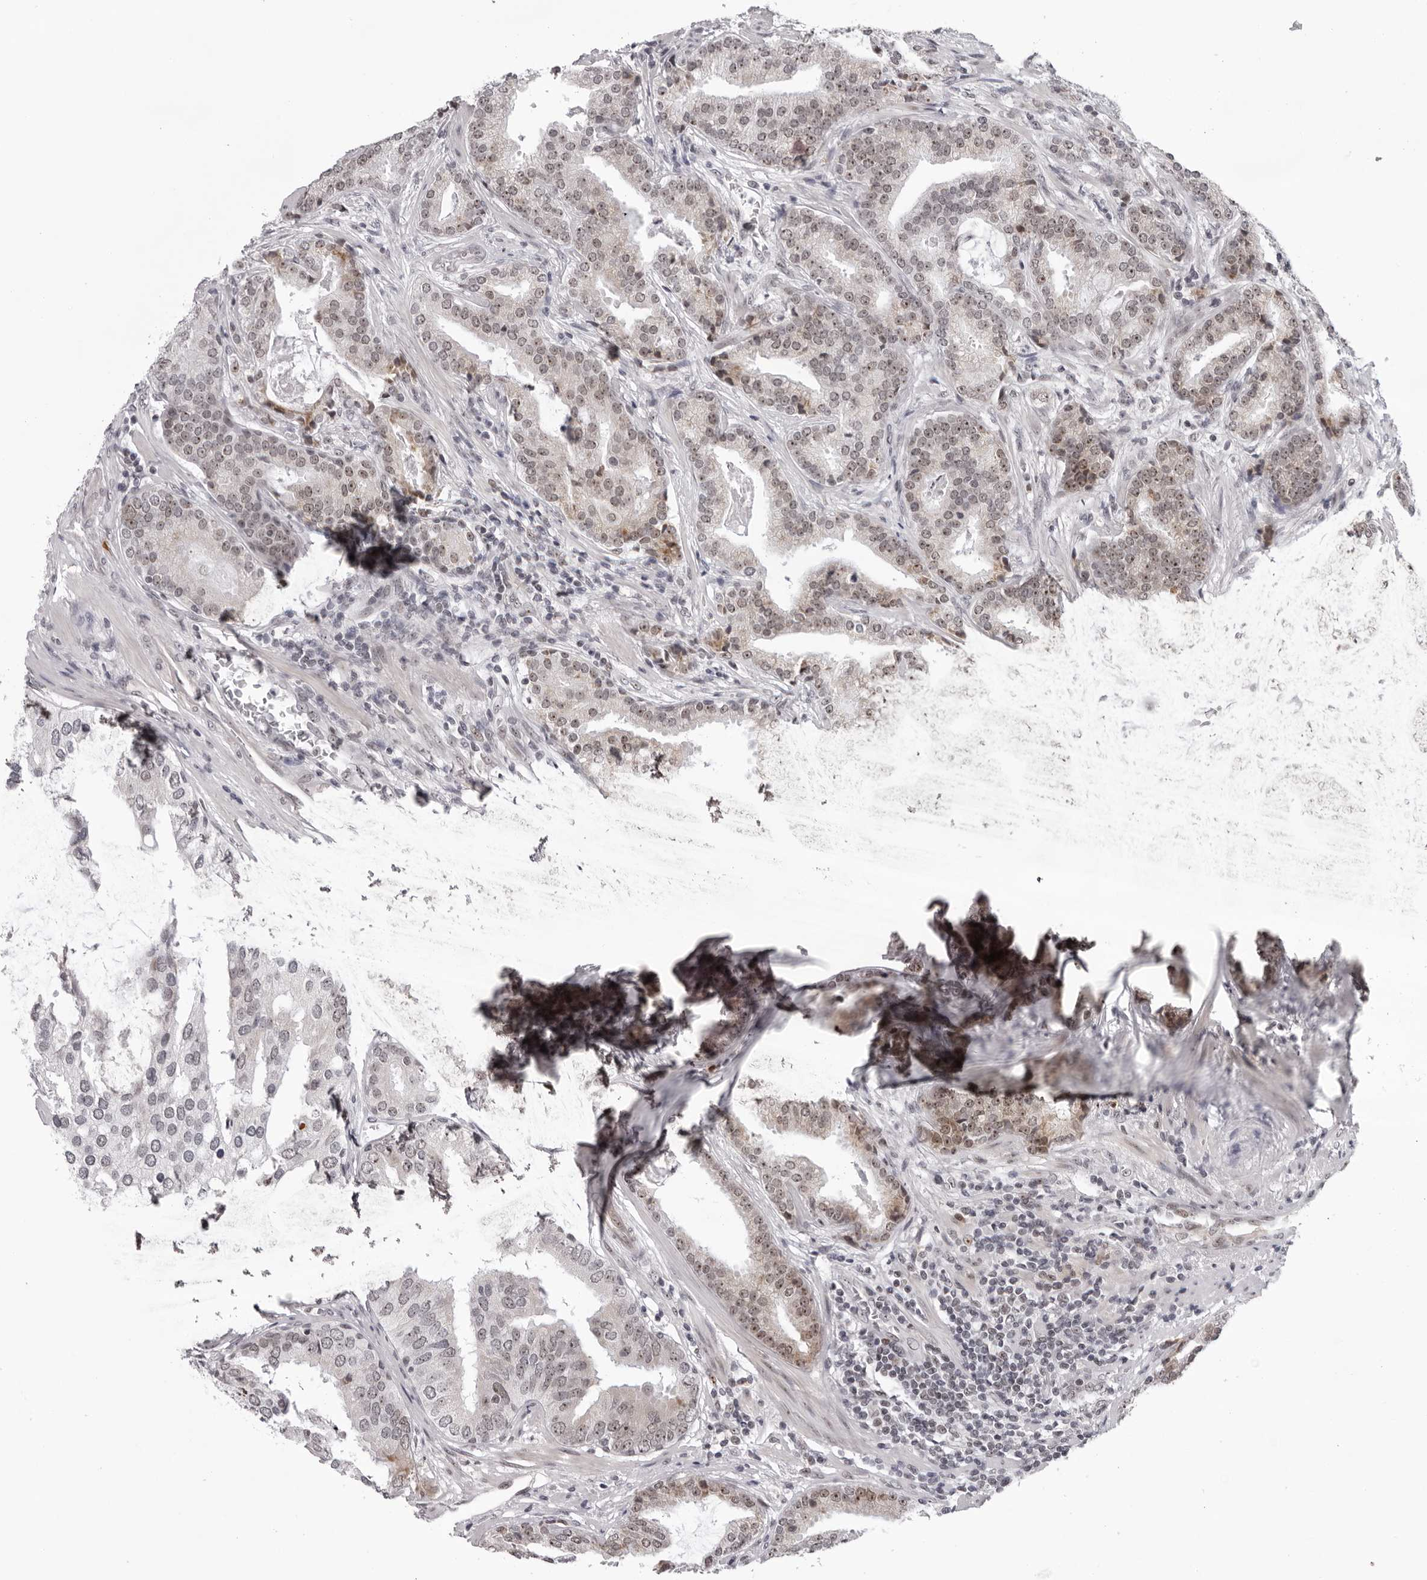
{"staining": {"intensity": "moderate", "quantity": ">75%", "location": "nuclear"}, "tissue": "prostate cancer", "cell_type": "Tumor cells", "image_type": "cancer", "snomed": [{"axis": "morphology", "description": "Adenocarcinoma, Low grade"}, {"axis": "topography", "description": "Prostate"}], "caption": "High-power microscopy captured an immunohistochemistry (IHC) micrograph of prostate cancer, revealing moderate nuclear expression in approximately >75% of tumor cells.", "gene": "EXOSC10", "patient": {"sex": "male", "age": 67}}